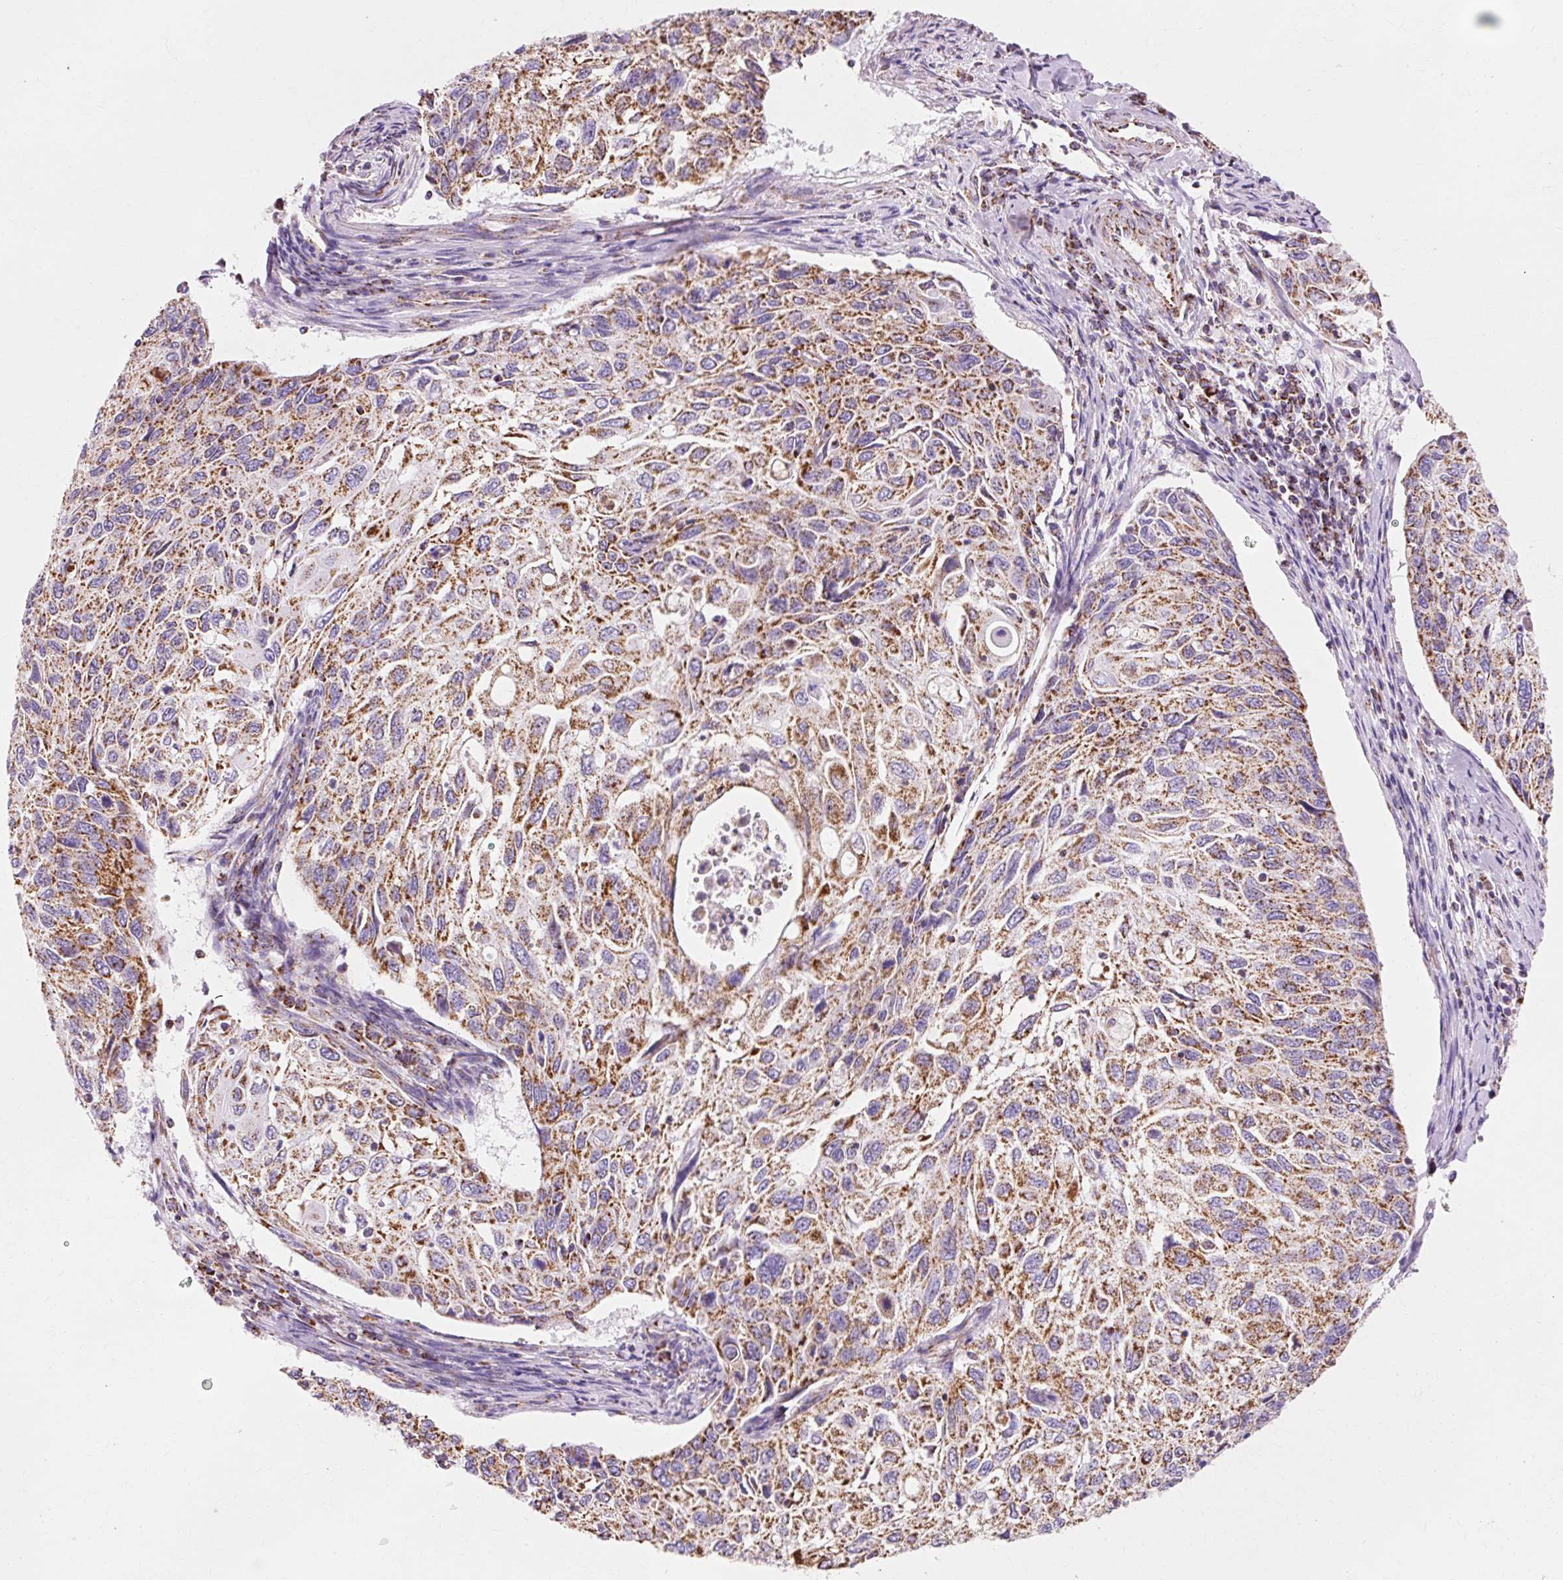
{"staining": {"intensity": "moderate", "quantity": ">75%", "location": "cytoplasmic/membranous"}, "tissue": "cervical cancer", "cell_type": "Tumor cells", "image_type": "cancer", "snomed": [{"axis": "morphology", "description": "Squamous cell carcinoma, NOS"}, {"axis": "topography", "description": "Cervix"}], "caption": "Immunohistochemical staining of squamous cell carcinoma (cervical) displays medium levels of moderate cytoplasmic/membranous protein staining in approximately >75% of tumor cells.", "gene": "ATP5PO", "patient": {"sex": "female", "age": 70}}